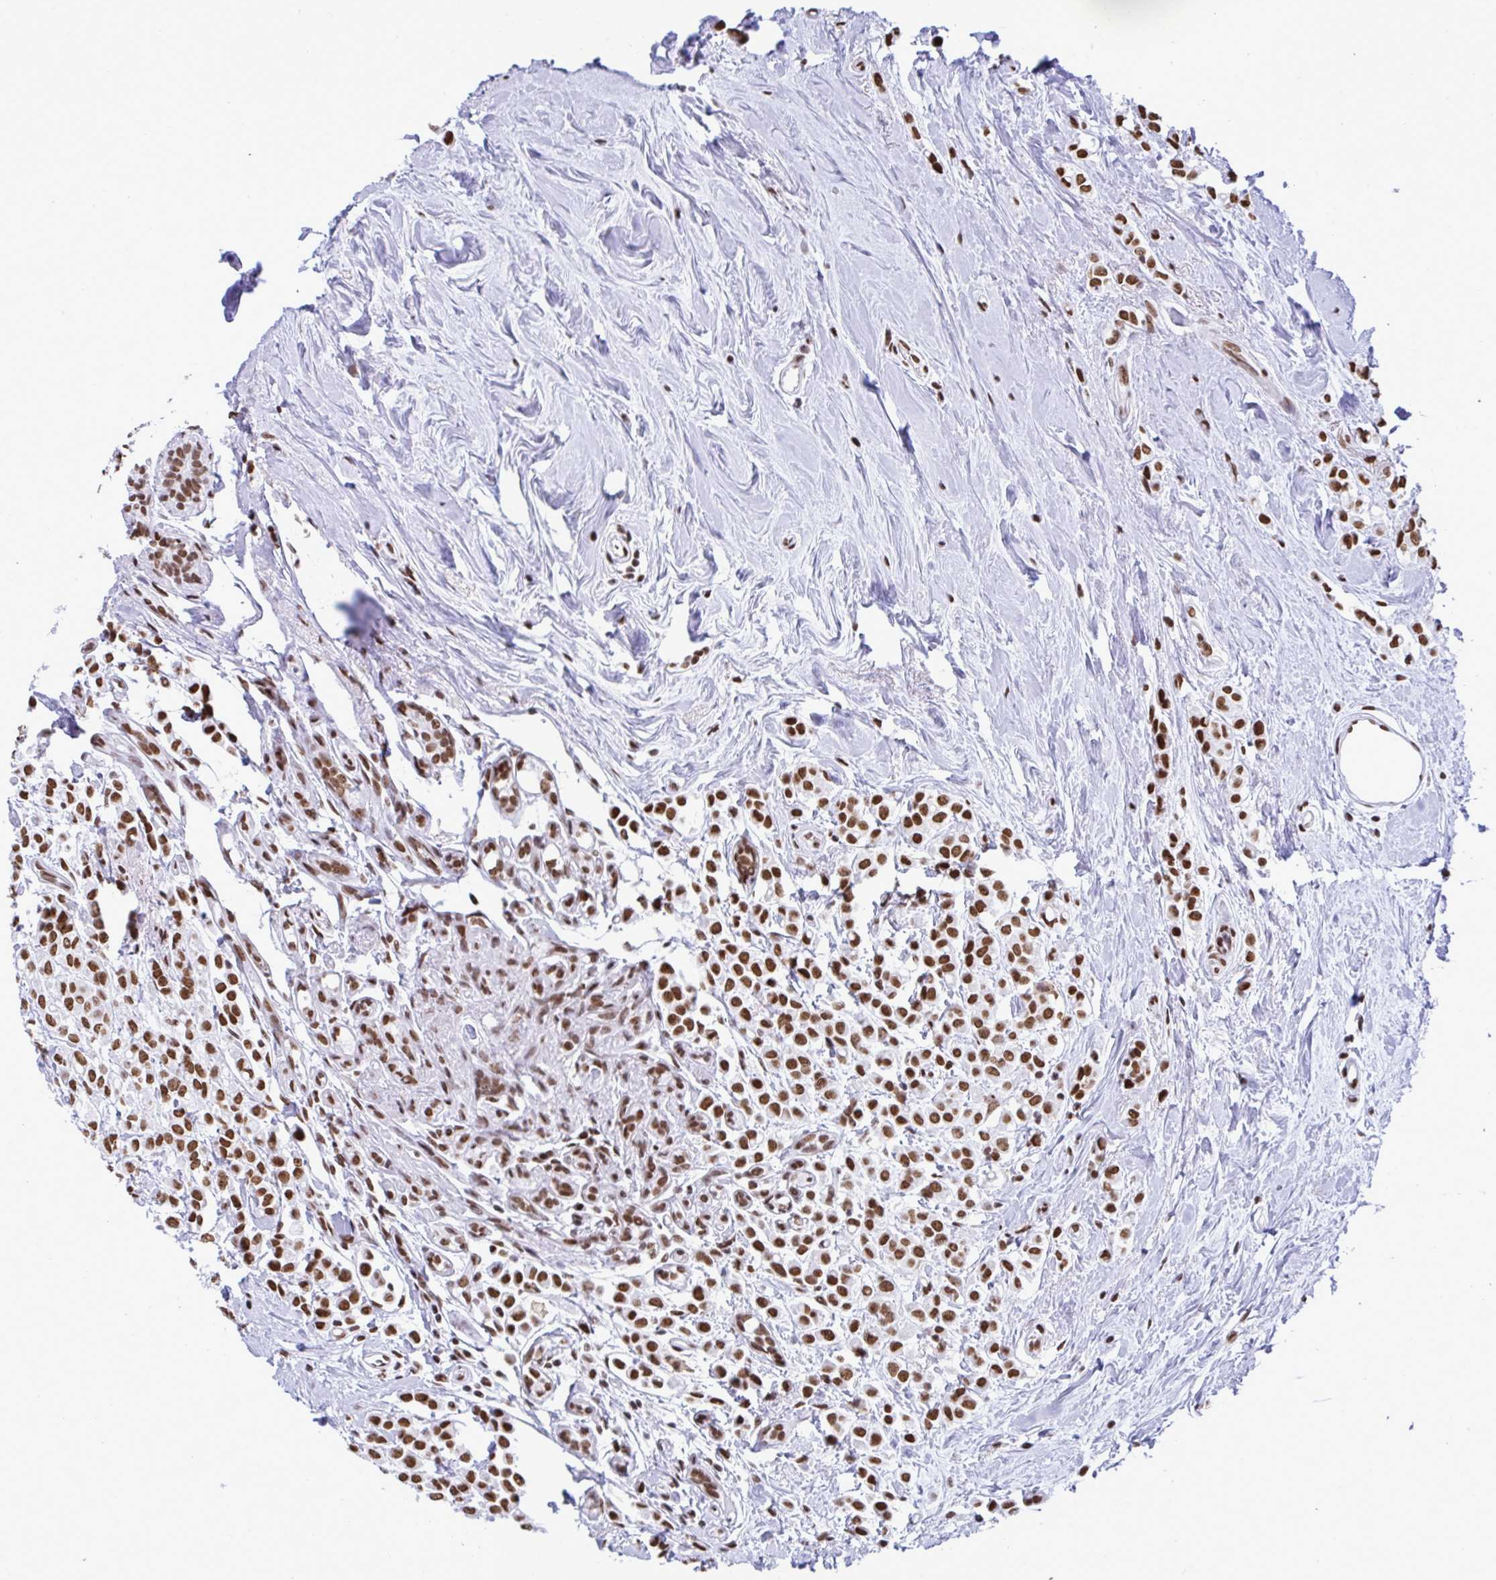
{"staining": {"intensity": "strong", "quantity": ">75%", "location": "nuclear"}, "tissue": "breast cancer", "cell_type": "Tumor cells", "image_type": "cancer", "snomed": [{"axis": "morphology", "description": "Lobular carcinoma"}, {"axis": "topography", "description": "Breast"}], "caption": "A photomicrograph showing strong nuclear expression in about >75% of tumor cells in breast cancer (lobular carcinoma), as visualized by brown immunohistochemical staining.", "gene": "DDX52", "patient": {"sex": "female", "age": 68}}